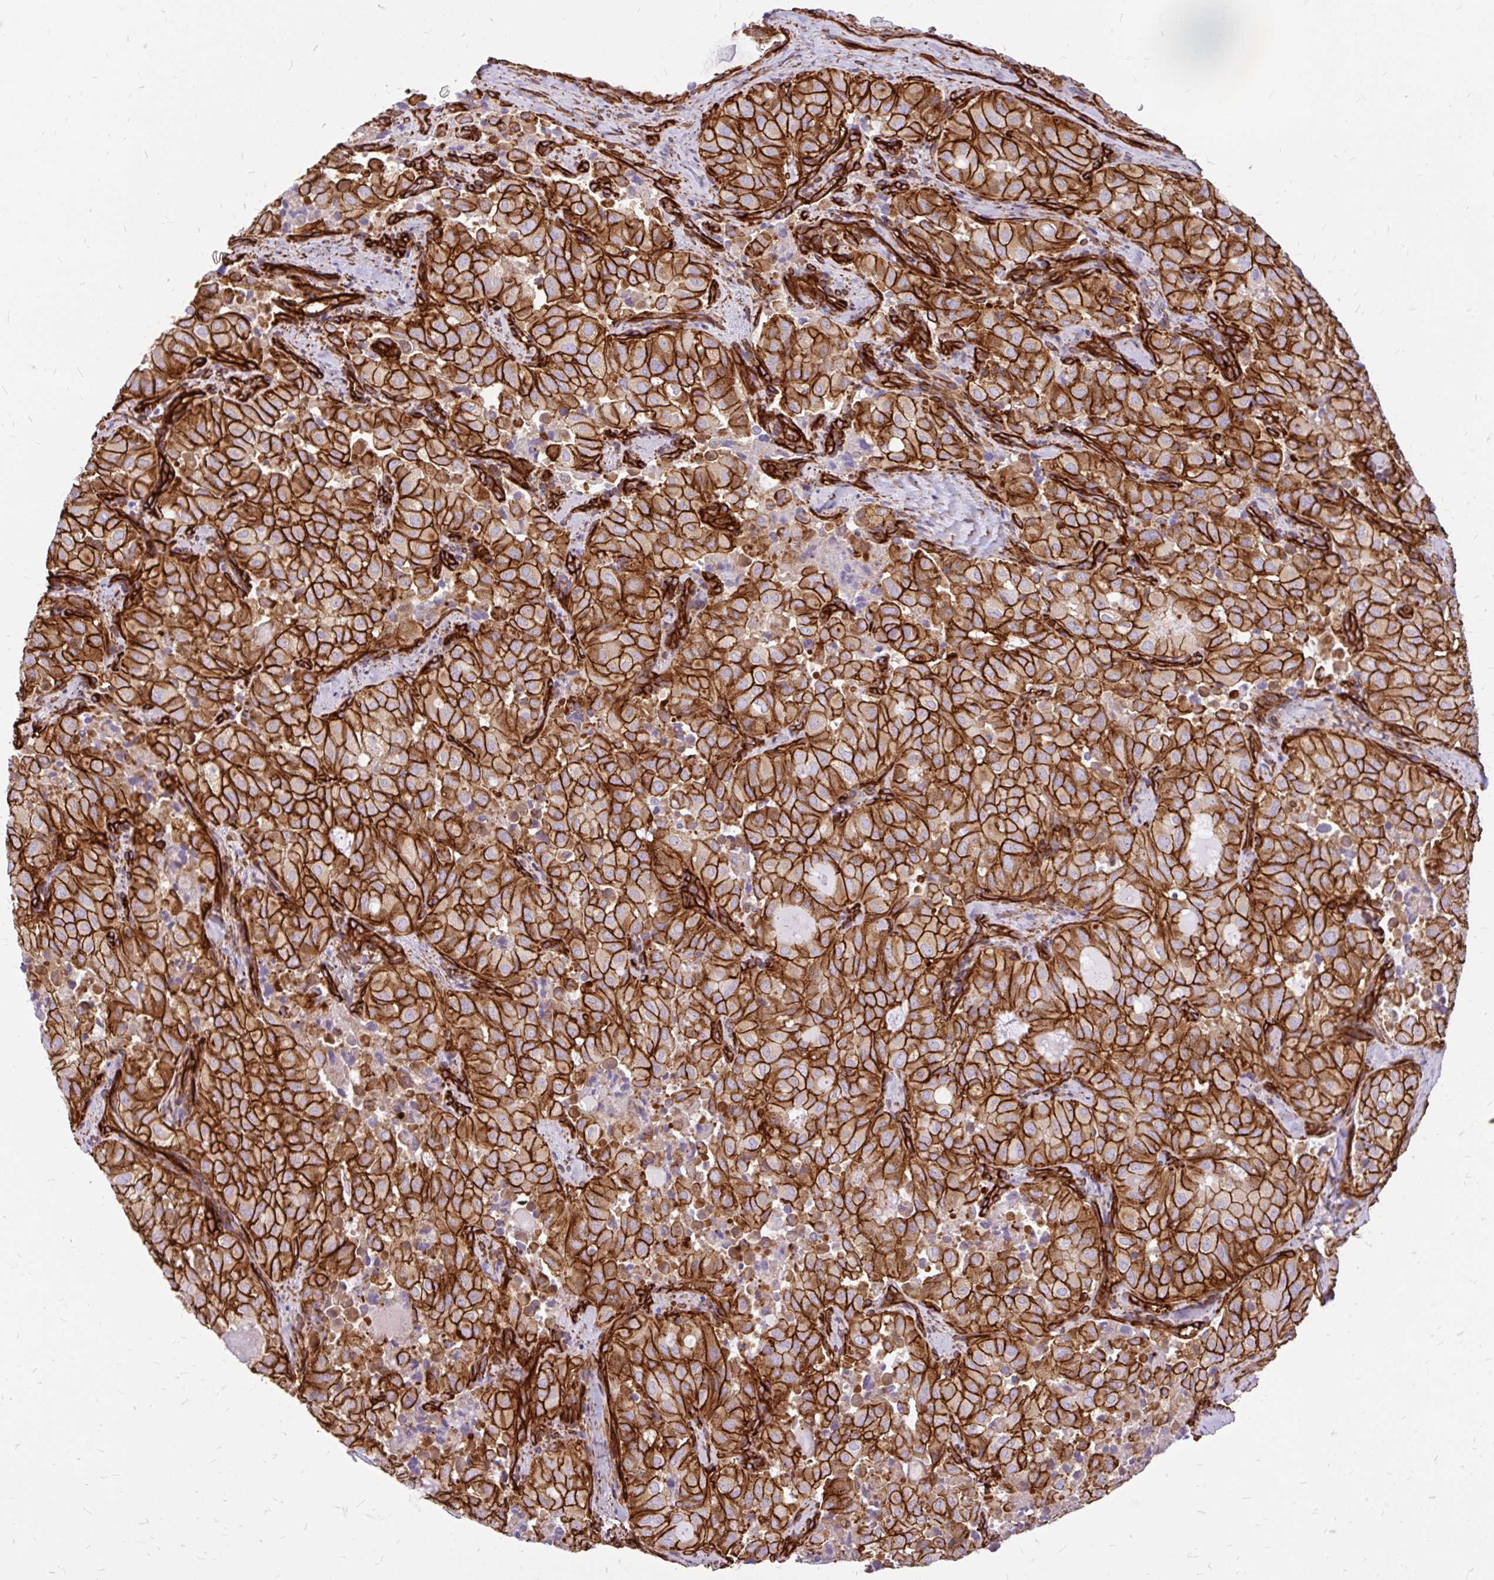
{"staining": {"intensity": "strong", "quantity": ">75%", "location": "cytoplasmic/membranous"}, "tissue": "thyroid cancer", "cell_type": "Tumor cells", "image_type": "cancer", "snomed": [{"axis": "morphology", "description": "Follicular adenoma carcinoma, NOS"}, {"axis": "topography", "description": "Thyroid gland"}], "caption": "Strong cytoplasmic/membranous protein expression is identified in about >75% of tumor cells in thyroid cancer (follicular adenoma carcinoma).", "gene": "MAP1LC3B", "patient": {"sex": "male", "age": 75}}